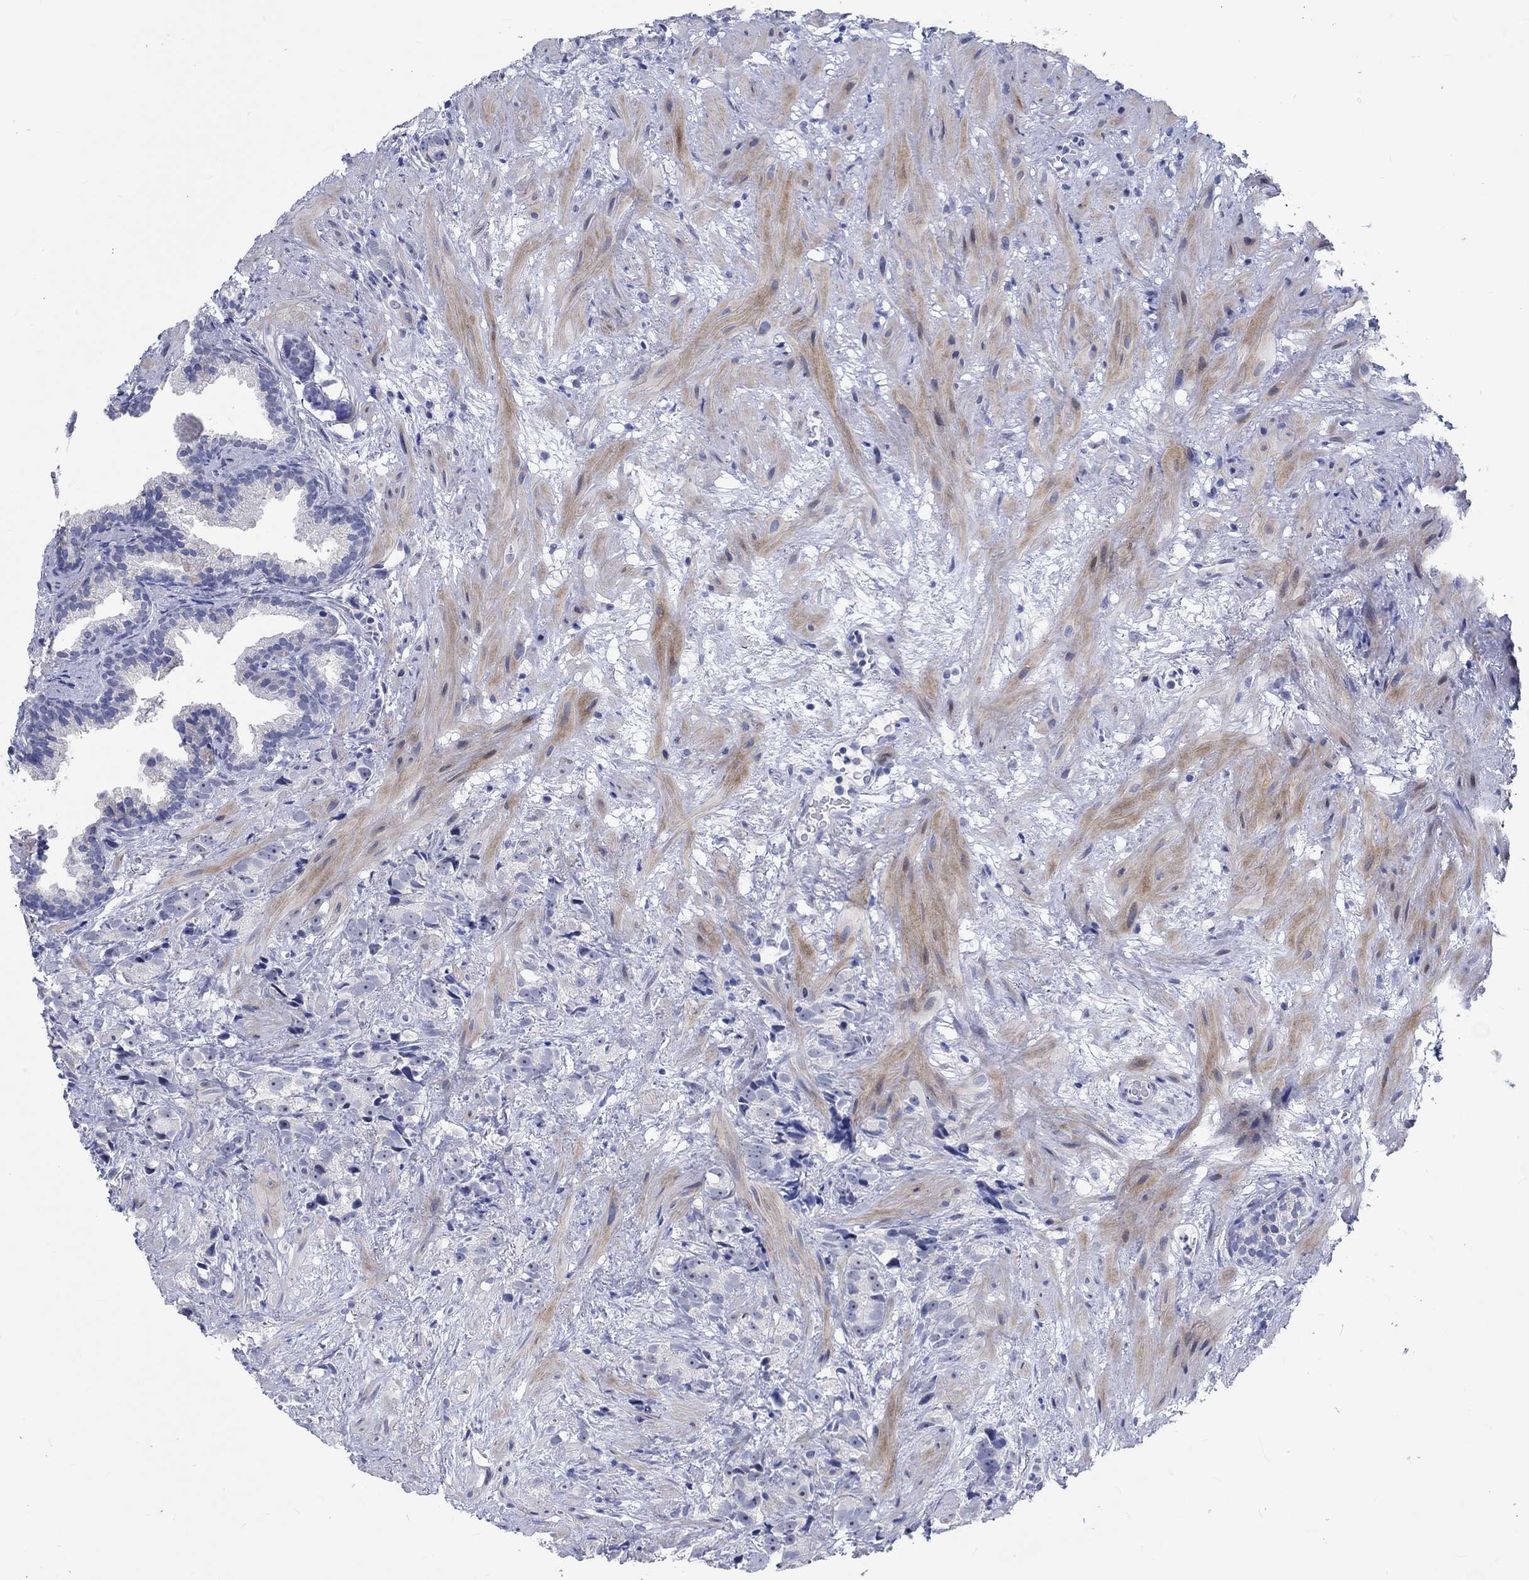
{"staining": {"intensity": "negative", "quantity": "none", "location": "none"}, "tissue": "prostate cancer", "cell_type": "Tumor cells", "image_type": "cancer", "snomed": [{"axis": "morphology", "description": "Adenocarcinoma, High grade"}, {"axis": "topography", "description": "Prostate"}], "caption": "The image displays no staining of tumor cells in prostate cancer (high-grade adenocarcinoma).", "gene": "C4orf47", "patient": {"sex": "male", "age": 90}}